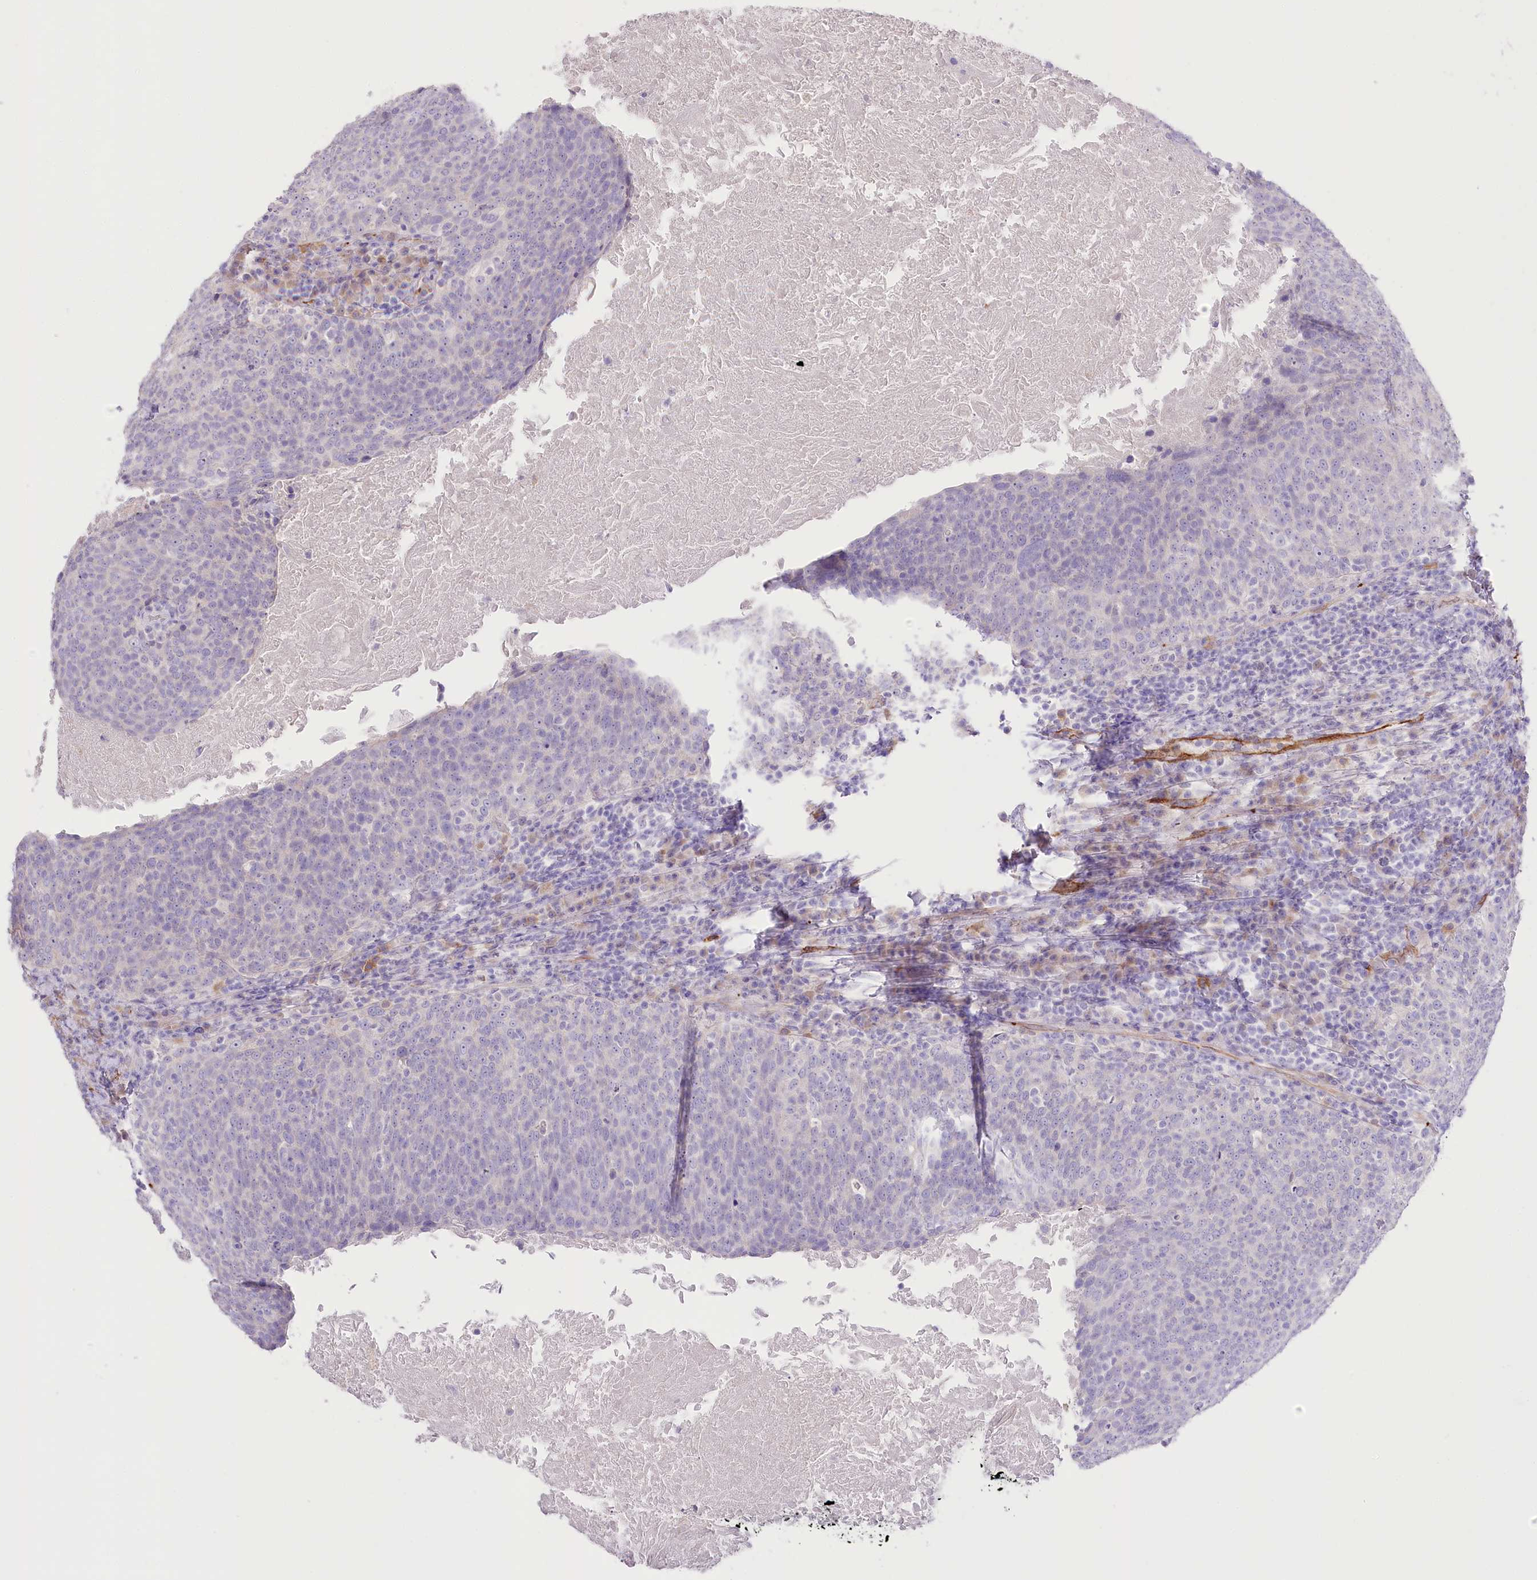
{"staining": {"intensity": "negative", "quantity": "none", "location": "none"}, "tissue": "head and neck cancer", "cell_type": "Tumor cells", "image_type": "cancer", "snomed": [{"axis": "morphology", "description": "Squamous cell carcinoma, NOS"}, {"axis": "morphology", "description": "Squamous cell carcinoma, metastatic, NOS"}, {"axis": "topography", "description": "Lymph node"}, {"axis": "topography", "description": "Head-Neck"}], "caption": "Immunohistochemistry micrograph of head and neck cancer (metastatic squamous cell carcinoma) stained for a protein (brown), which reveals no positivity in tumor cells.", "gene": "SLC39A10", "patient": {"sex": "male", "age": 62}}